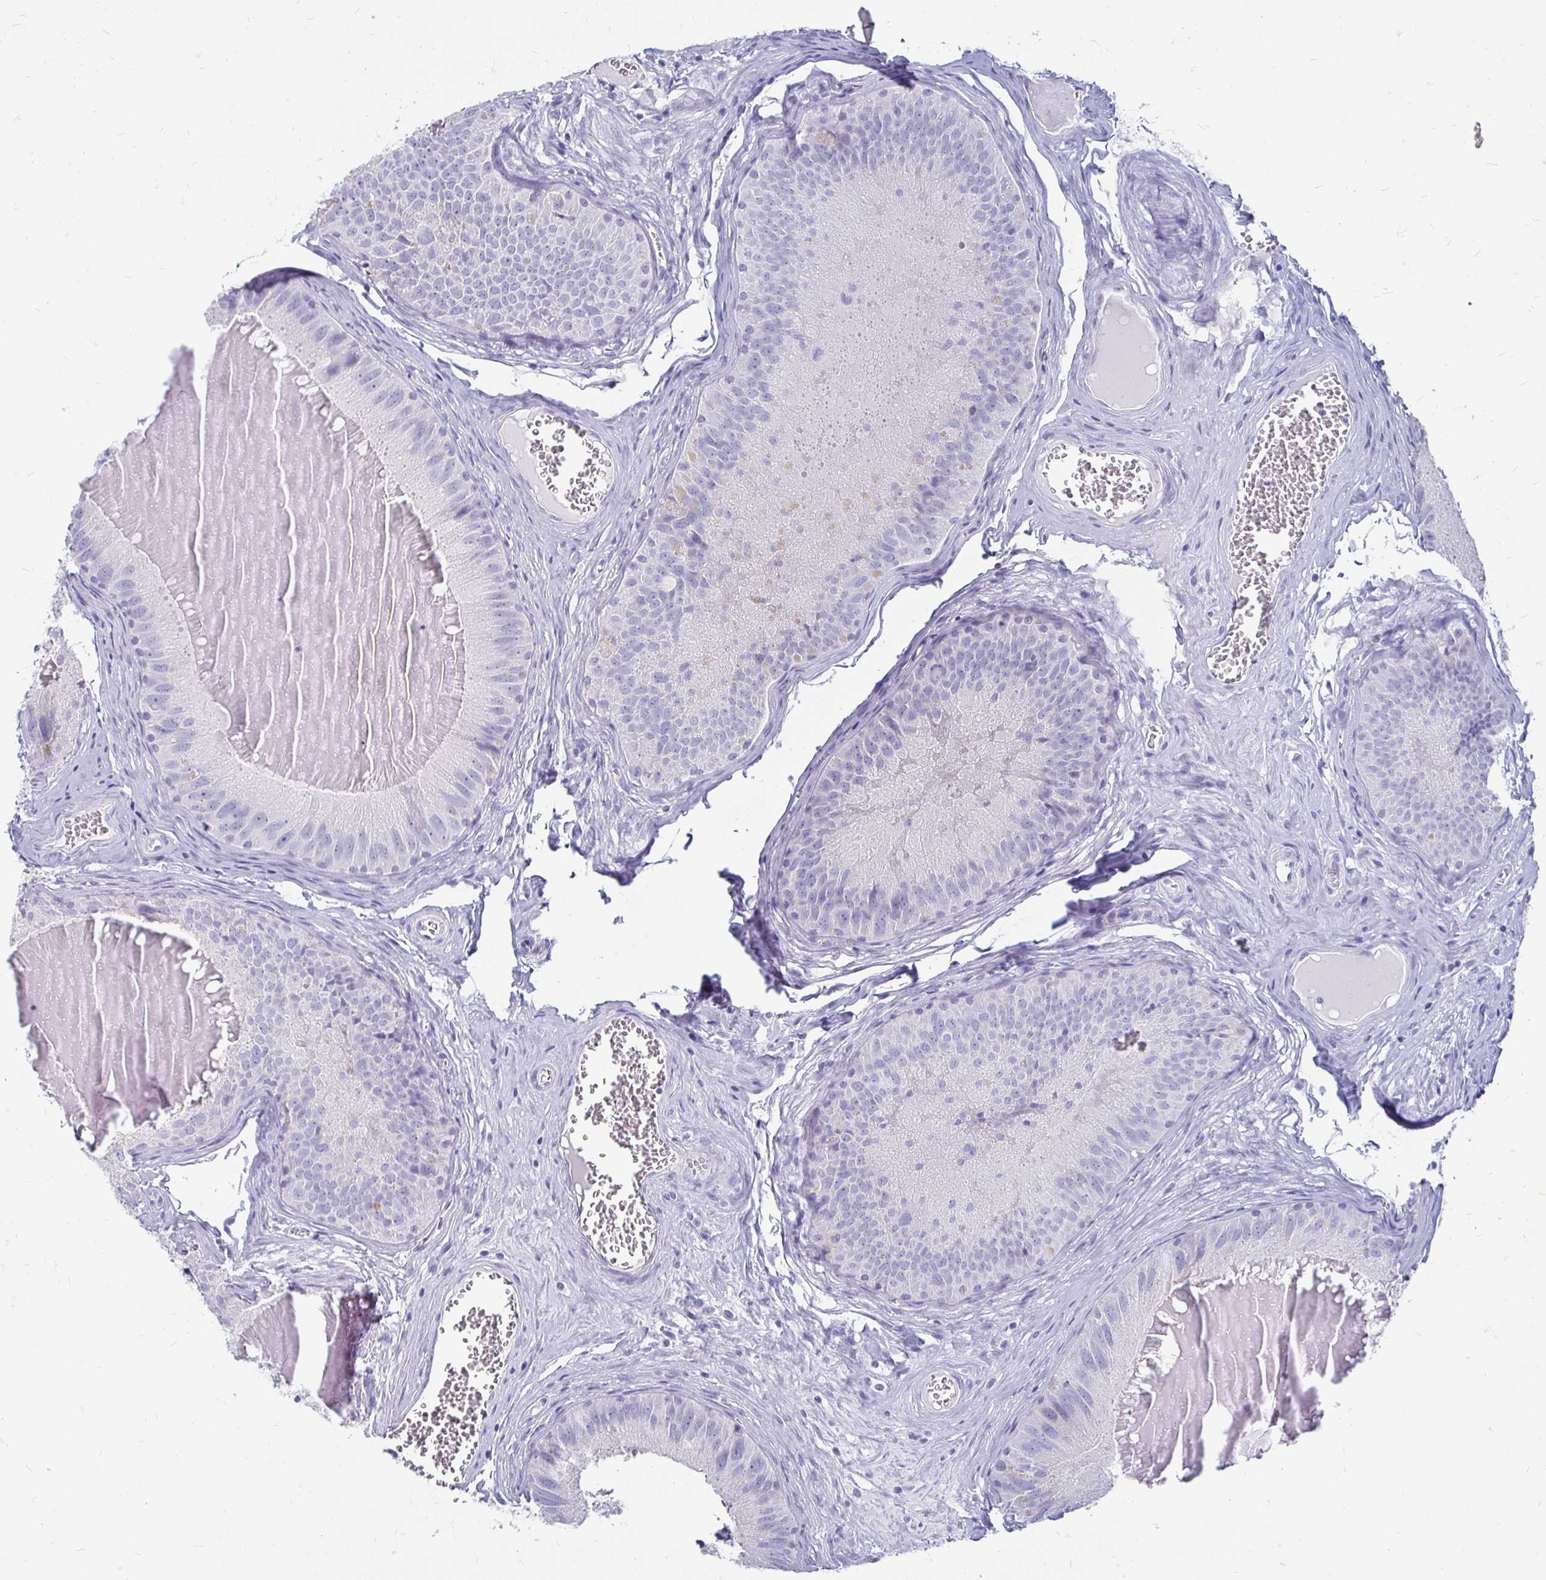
{"staining": {"intensity": "negative", "quantity": "none", "location": "none"}, "tissue": "epididymis", "cell_type": "Glandular cells", "image_type": "normal", "snomed": [{"axis": "morphology", "description": "Normal tissue, NOS"}, {"axis": "topography", "description": "Epididymis, spermatic cord, NOS"}], "caption": "A photomicrograph of epididymis stained for a protein displays no brown staining in glandular cells.", "gene": "PEG10", "patient": {"sex": "male", "age": 39}}